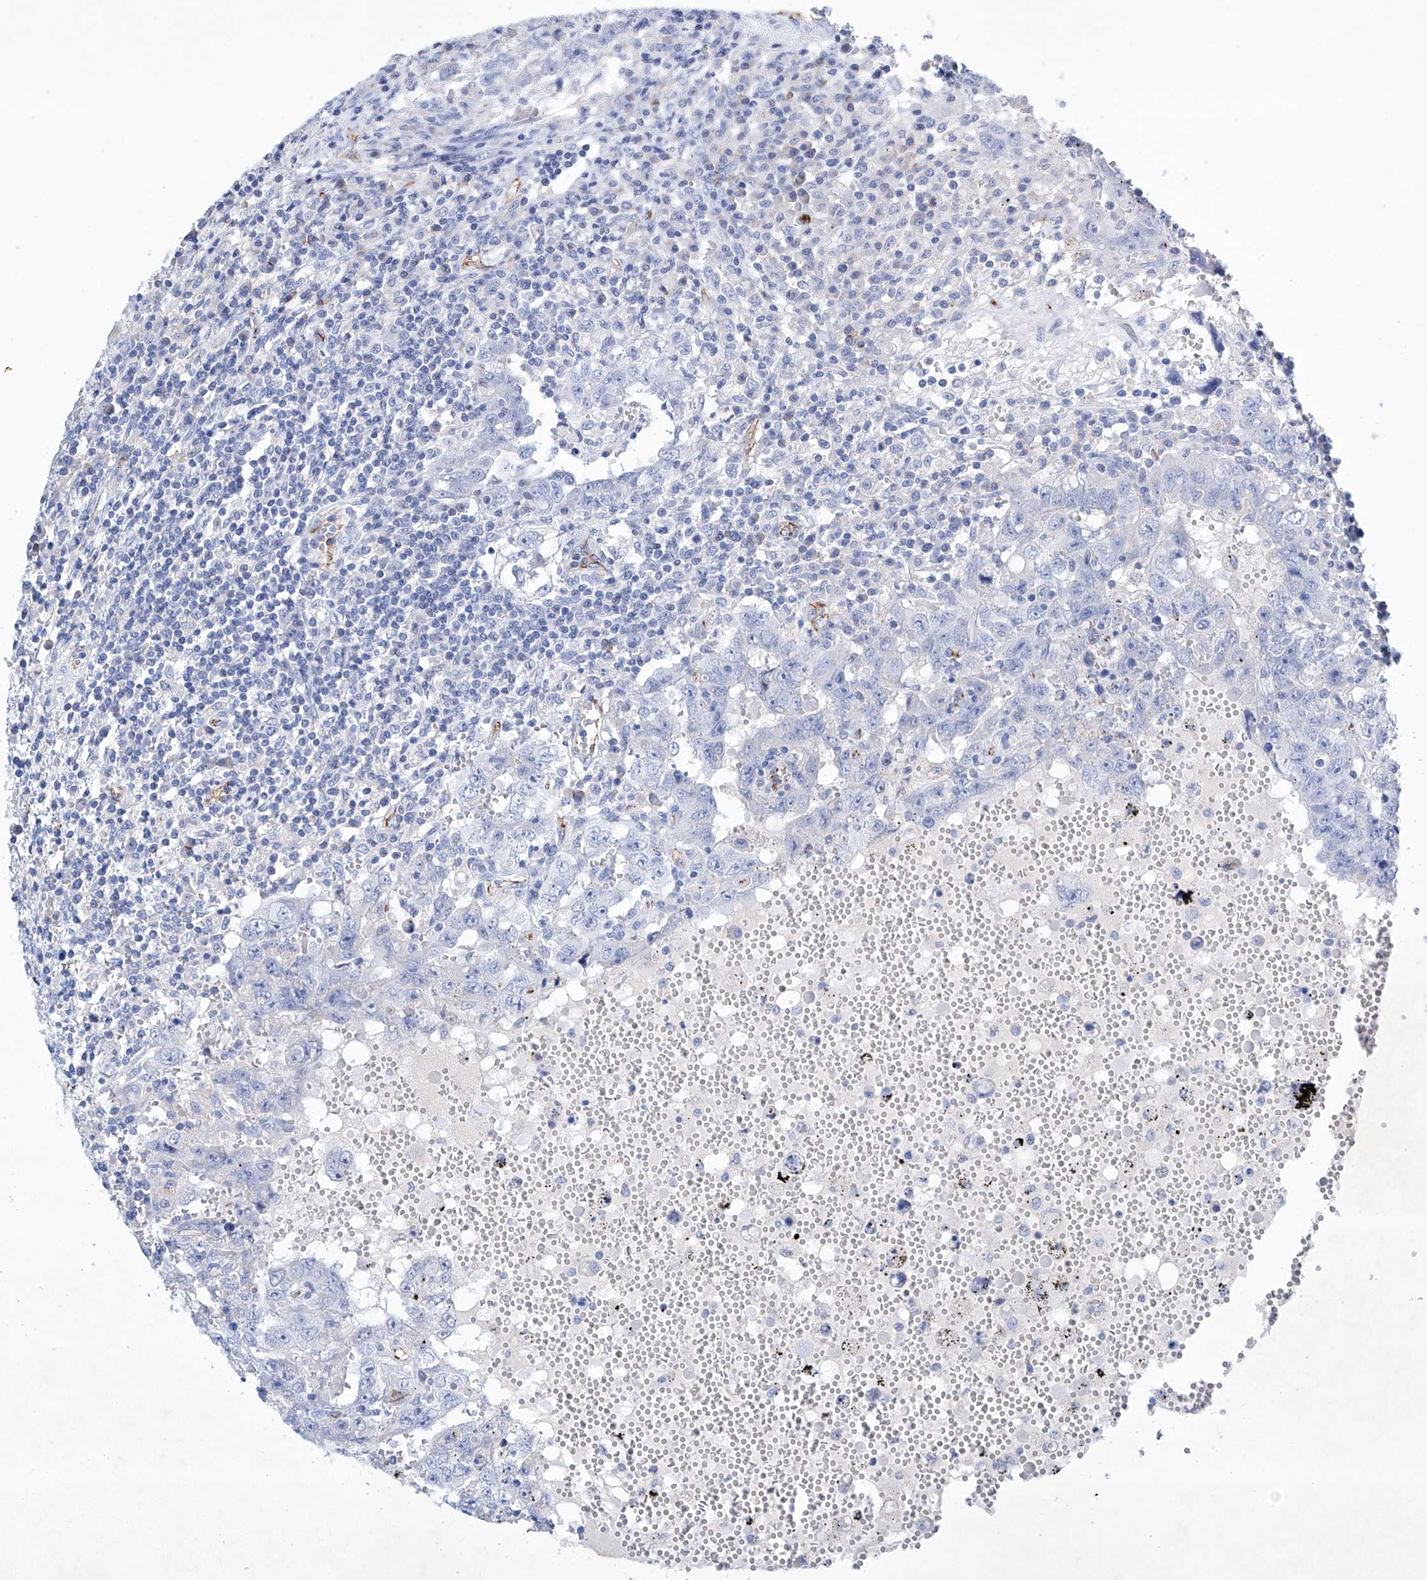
{"staining": {"intensity": "negative", "quantity": "none", "location": "none"}, "tissue": "testis cancer", "cell_type": "Tumor cells", "image_type": "cancer", "snomed": [{"axis": "morphology", "description": "Carcinoma, Embryonal, NOS"}, {"axis": "topography", "description": "Testis"}], "caption": "Tumor cells are negative for brown protein staining in testis cancer (embryonal carcinoma).", "gene": "ETV7", "patient": {"sex": "male", "age": 26}}